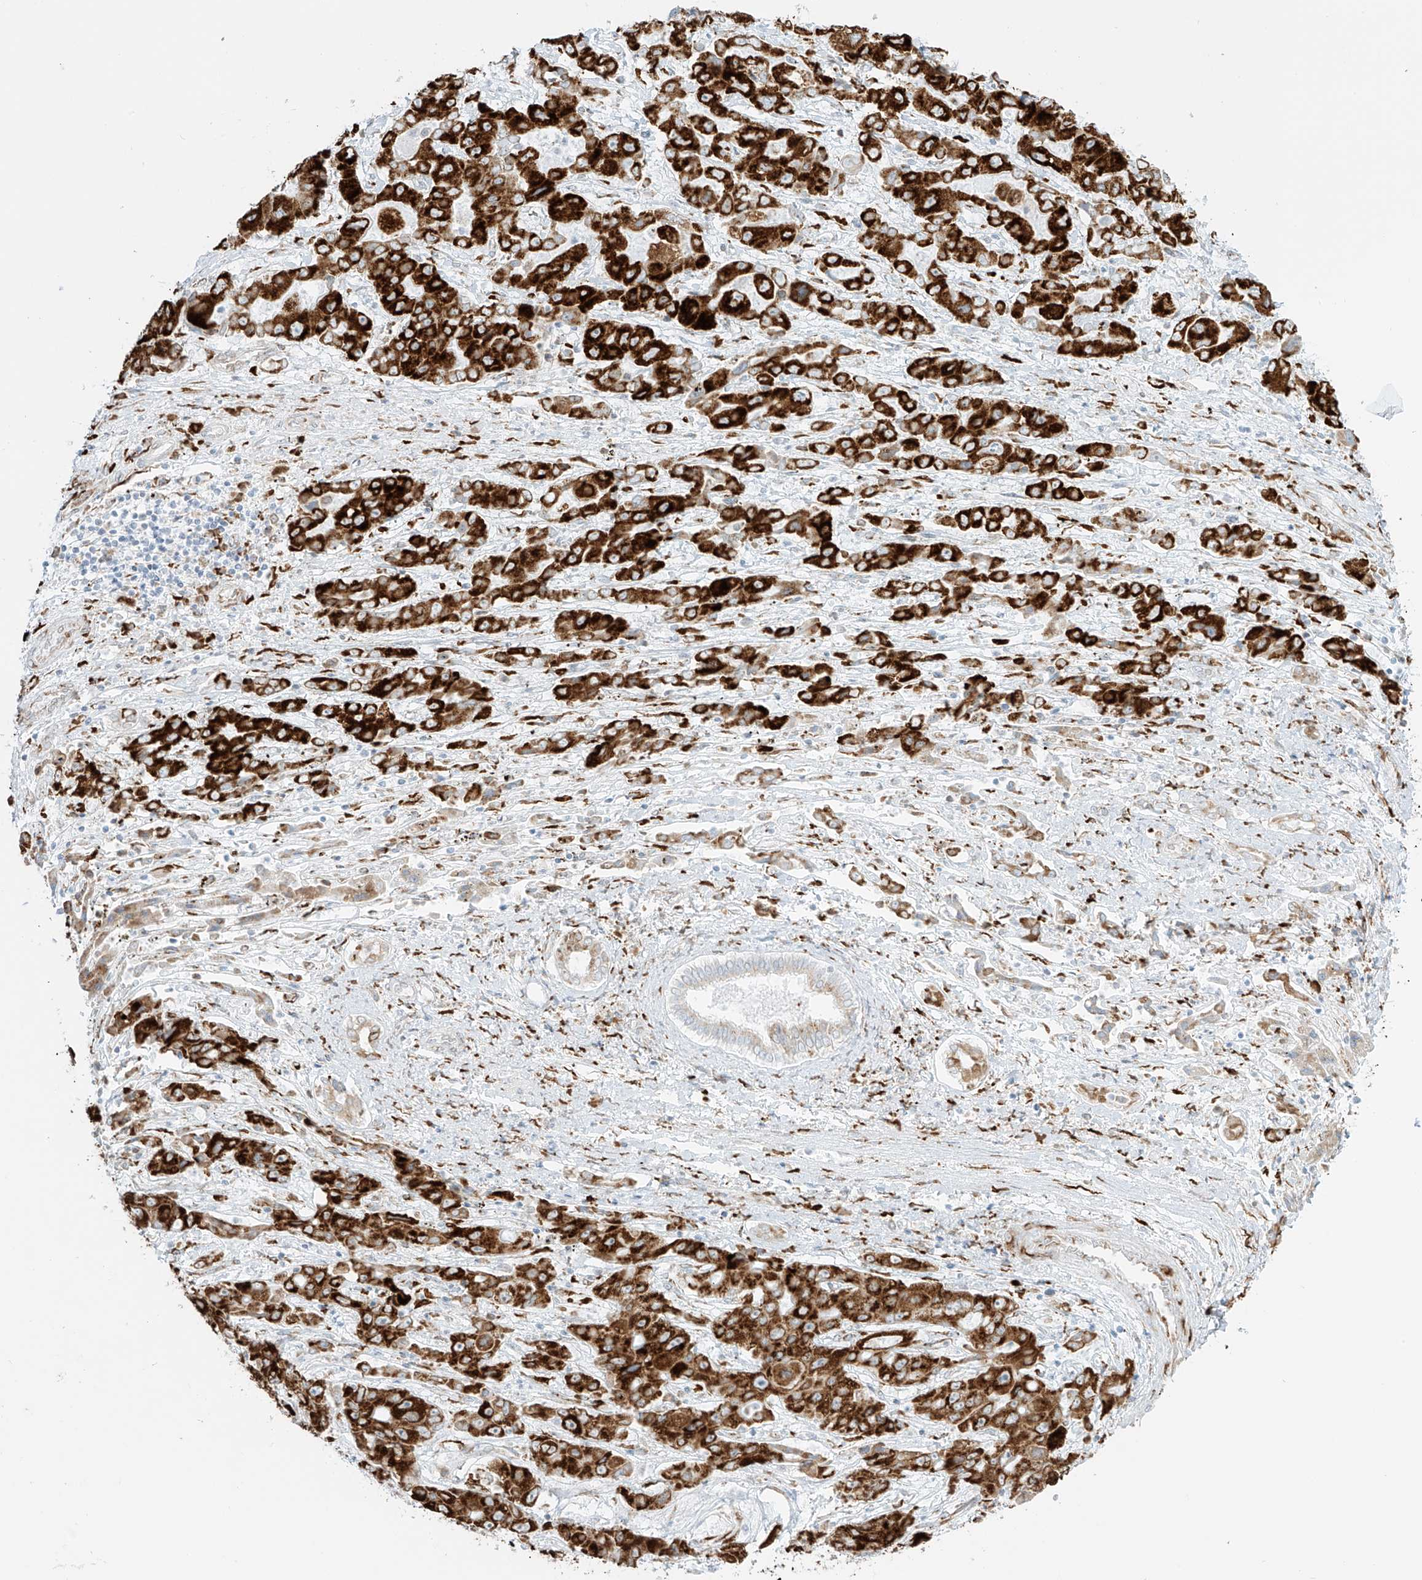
{"staining": {"intensity": "strong", "quantity": ">75%", "location": "cytoplasmic/membranous"}, "tissue": "liver cancer", "cell_type": "Tumor cells", "image_type": "cancer", "snomed": [{"axis": "morphology", "description": "Cholangiocarcinoma"}, {"axis": "topography", "description": "Liver"}], "caption": "Strong cytoplasmic/membranous expression is appreciated in approximately >75% of tumor cells in cholangiocarcinoma (liver). The staining was performed using DAB to visualize the protein expression in brown, while the nuclei were stained in blue with hematoxylin (Magnification: 20x).", "gene": "LRRC59", "patient": {"sex": "male", "age": 67}}